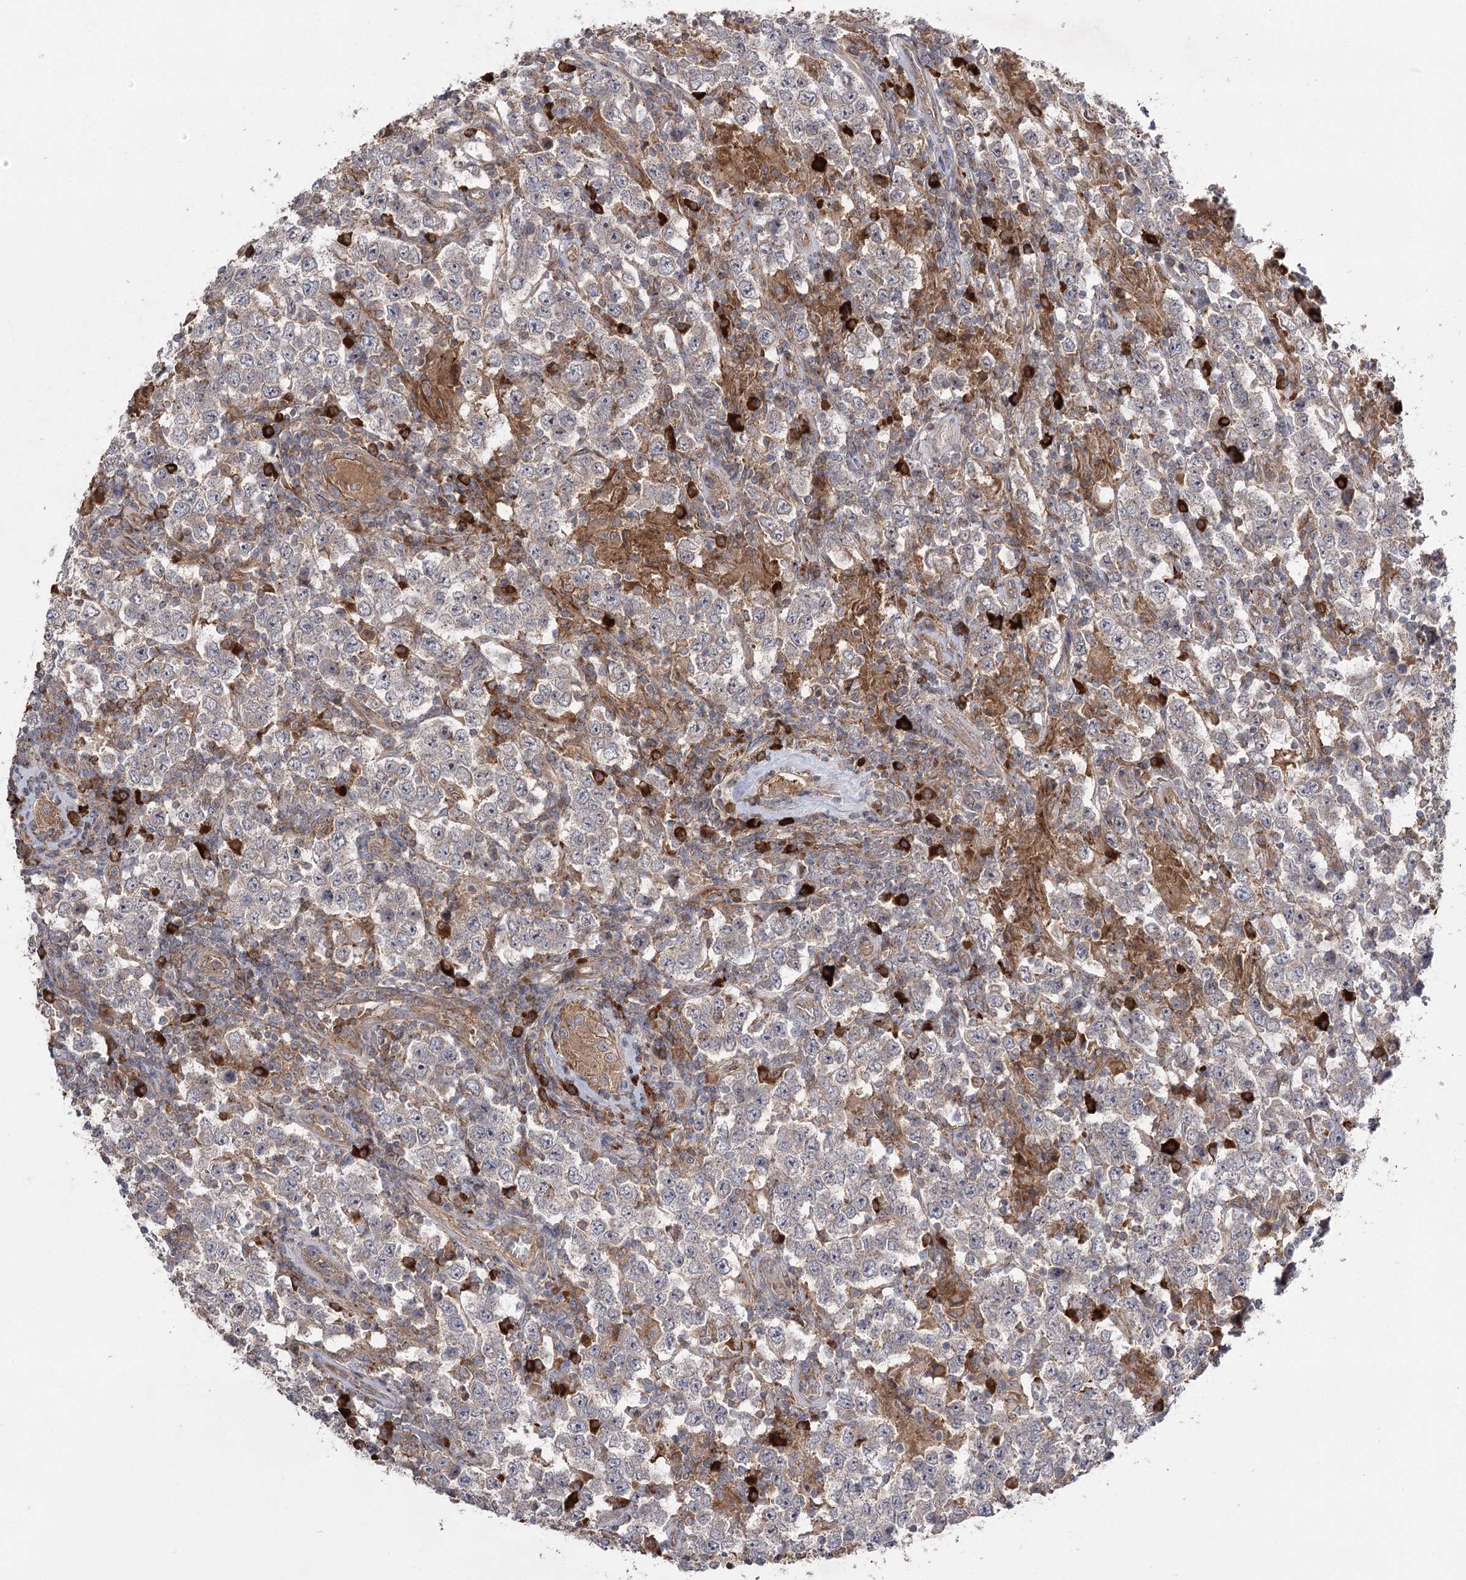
{"staining": {"intensity": "negative", "quantity": "none", "location": "none"}, "tissue": "testis cancer", "cell_type": "Tumor cells", "image_type": "cancer", "snomed": [{"axis": "morphology", "description": "Normal tissue, NOS"}, {"axis": "morphology", "description": "Urothelial carcinoma, High grade"}, {"axis": "morphology", "description": "Seminoma, NOS"}, {"axis": "morphology", "description": "Carcinoma, Embryonal, NOS"}, {"axis": "topography", "description": "Urinary bladder"}, {"axis": "topography", "description": "Testis"}], "caption": "High power microscopy micrograph of an immunohistochemistry (IHC) image of testis cancer, revealing no significant staining in tumor cells.", "gene": "KCNN2", "patient": {"sex": "male", "age": 41}}